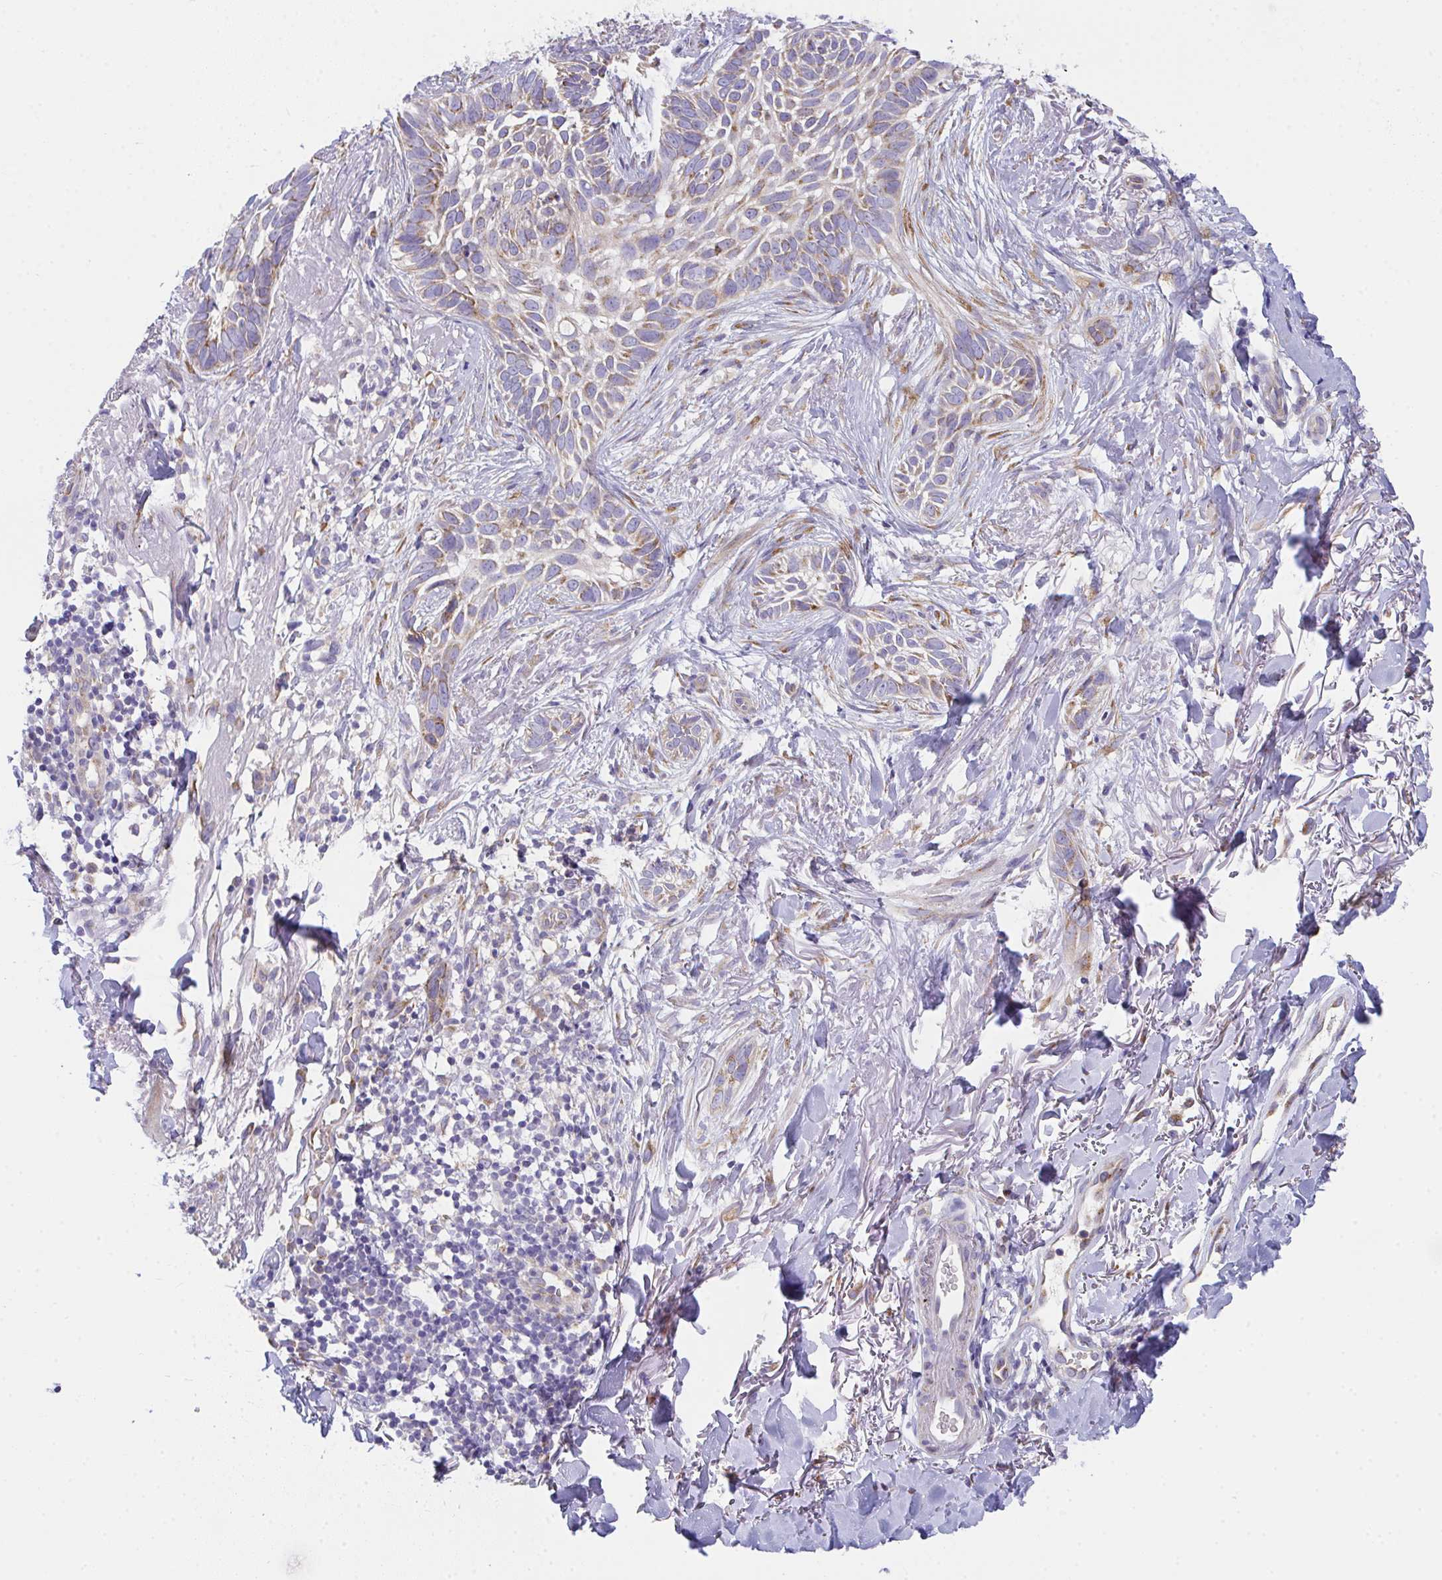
{"staining": {"intensity": "weak", "quantity": "<25%", "location": "cytoplasmic/membranous"}, "tissue": "skin cancer", "cell_type": "Tumor cells", "image_type": "cancer", "snomed": [{"axis": "morphology", "description": "Basal cell carcinoma"}, {"axis": "topography", "description": "Skin"}, {"axis": "topography", "description": "Skin of face"}], "caption": "This is an immunohistochemistry (IHC) histopathology image of human skin cancer. There is no positivity in tumor cells.", "gene": "MIA3", "patient": {"sex": "female", "age": 90}}